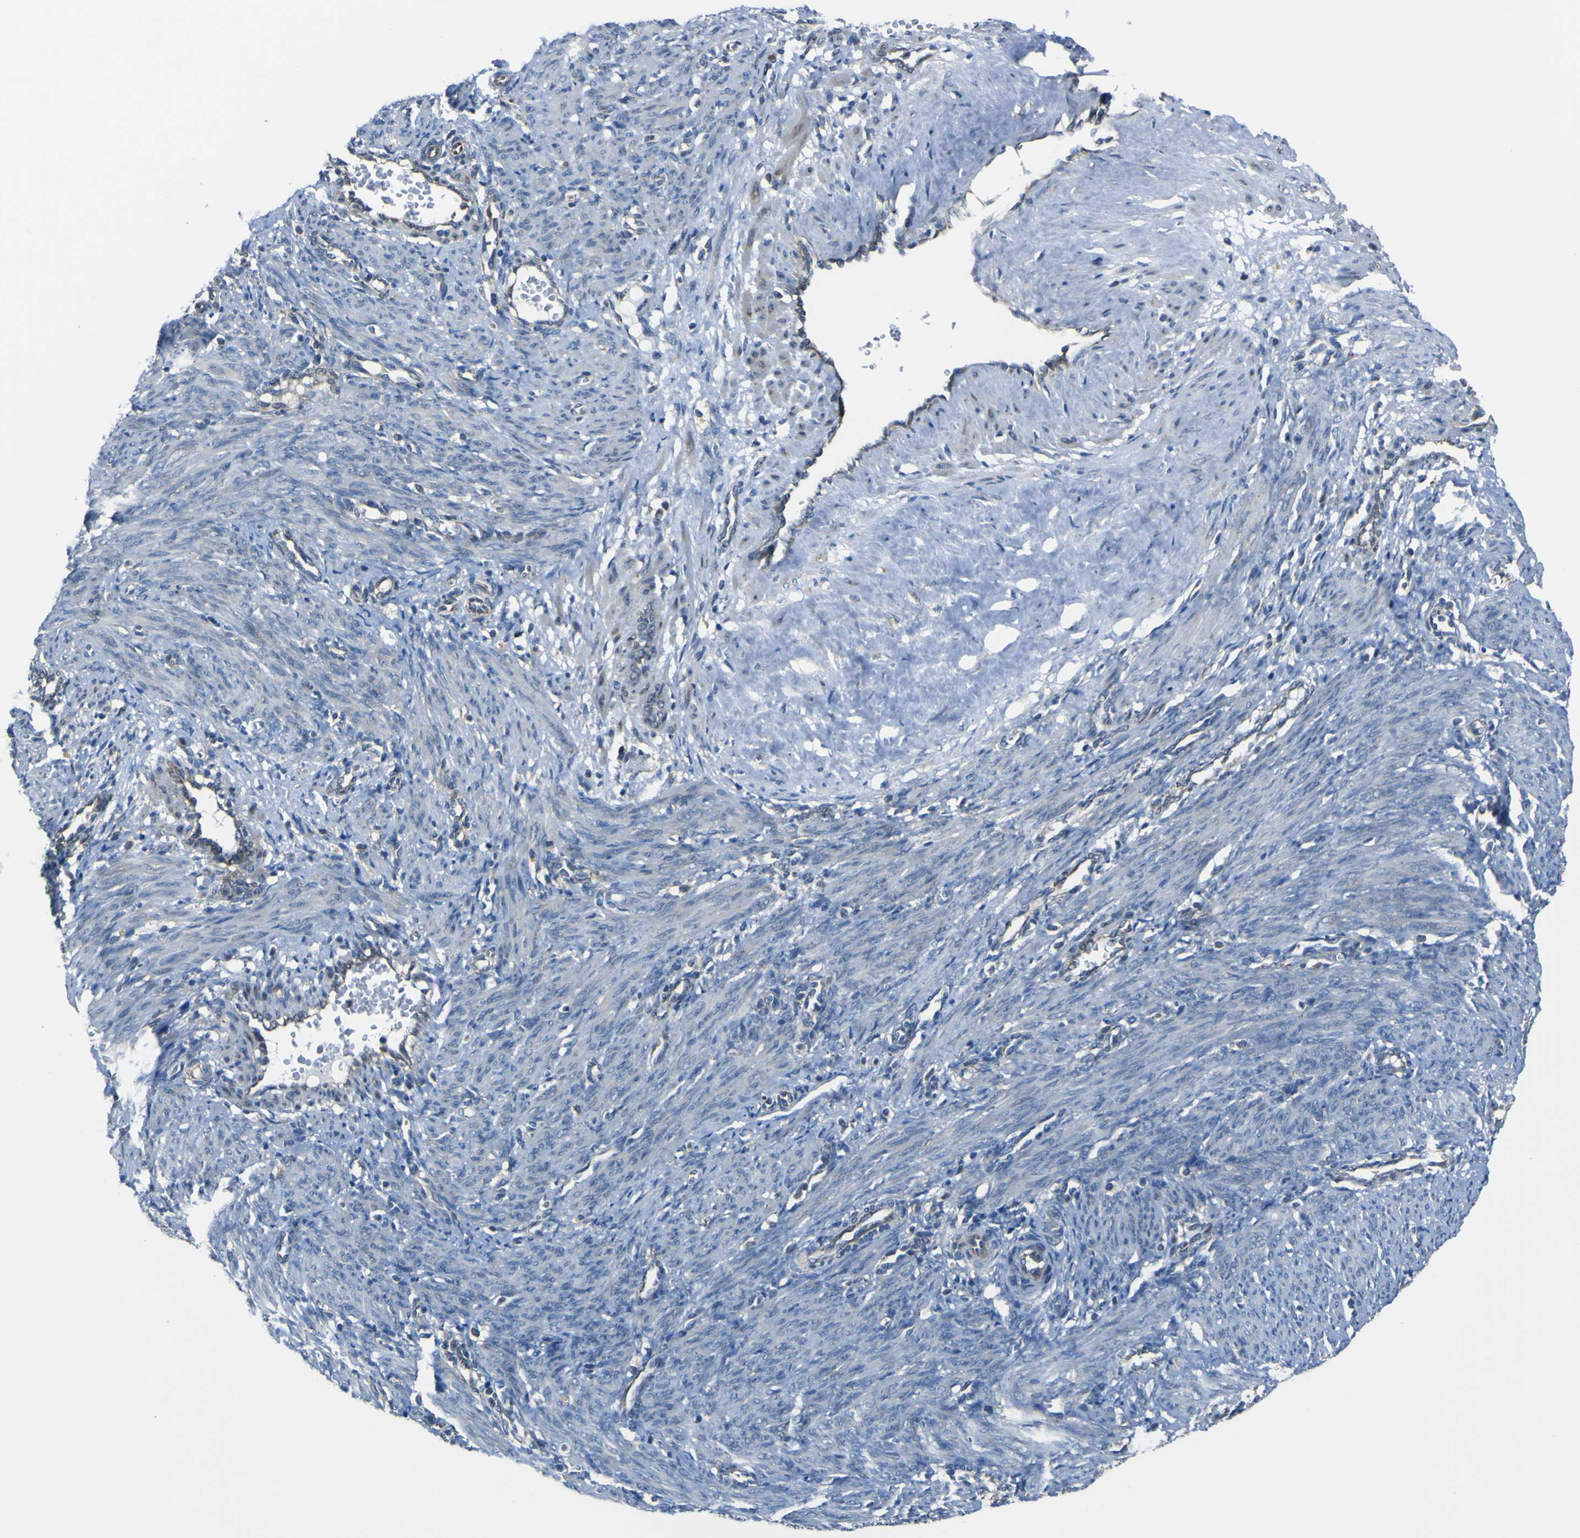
{"staining": {"intensity": "negative", "quantity": "none", "location": "none"}, "tissue": "smooth muscle", "cell_type": "Smooth muscle cells", "image_type": "normal", "snomed": [{"axis": "morphology", "description": "Normal tissue, NOS"}, {"axis": "topography", "description": "Endometrium"}], "caption": "This is an immunohistochemistry image of unremarkable human smooth muscle. There is no expression in smooth muscle cells.", "gene": "STIM1", "patient": {"sex": "female", "age": 33}}